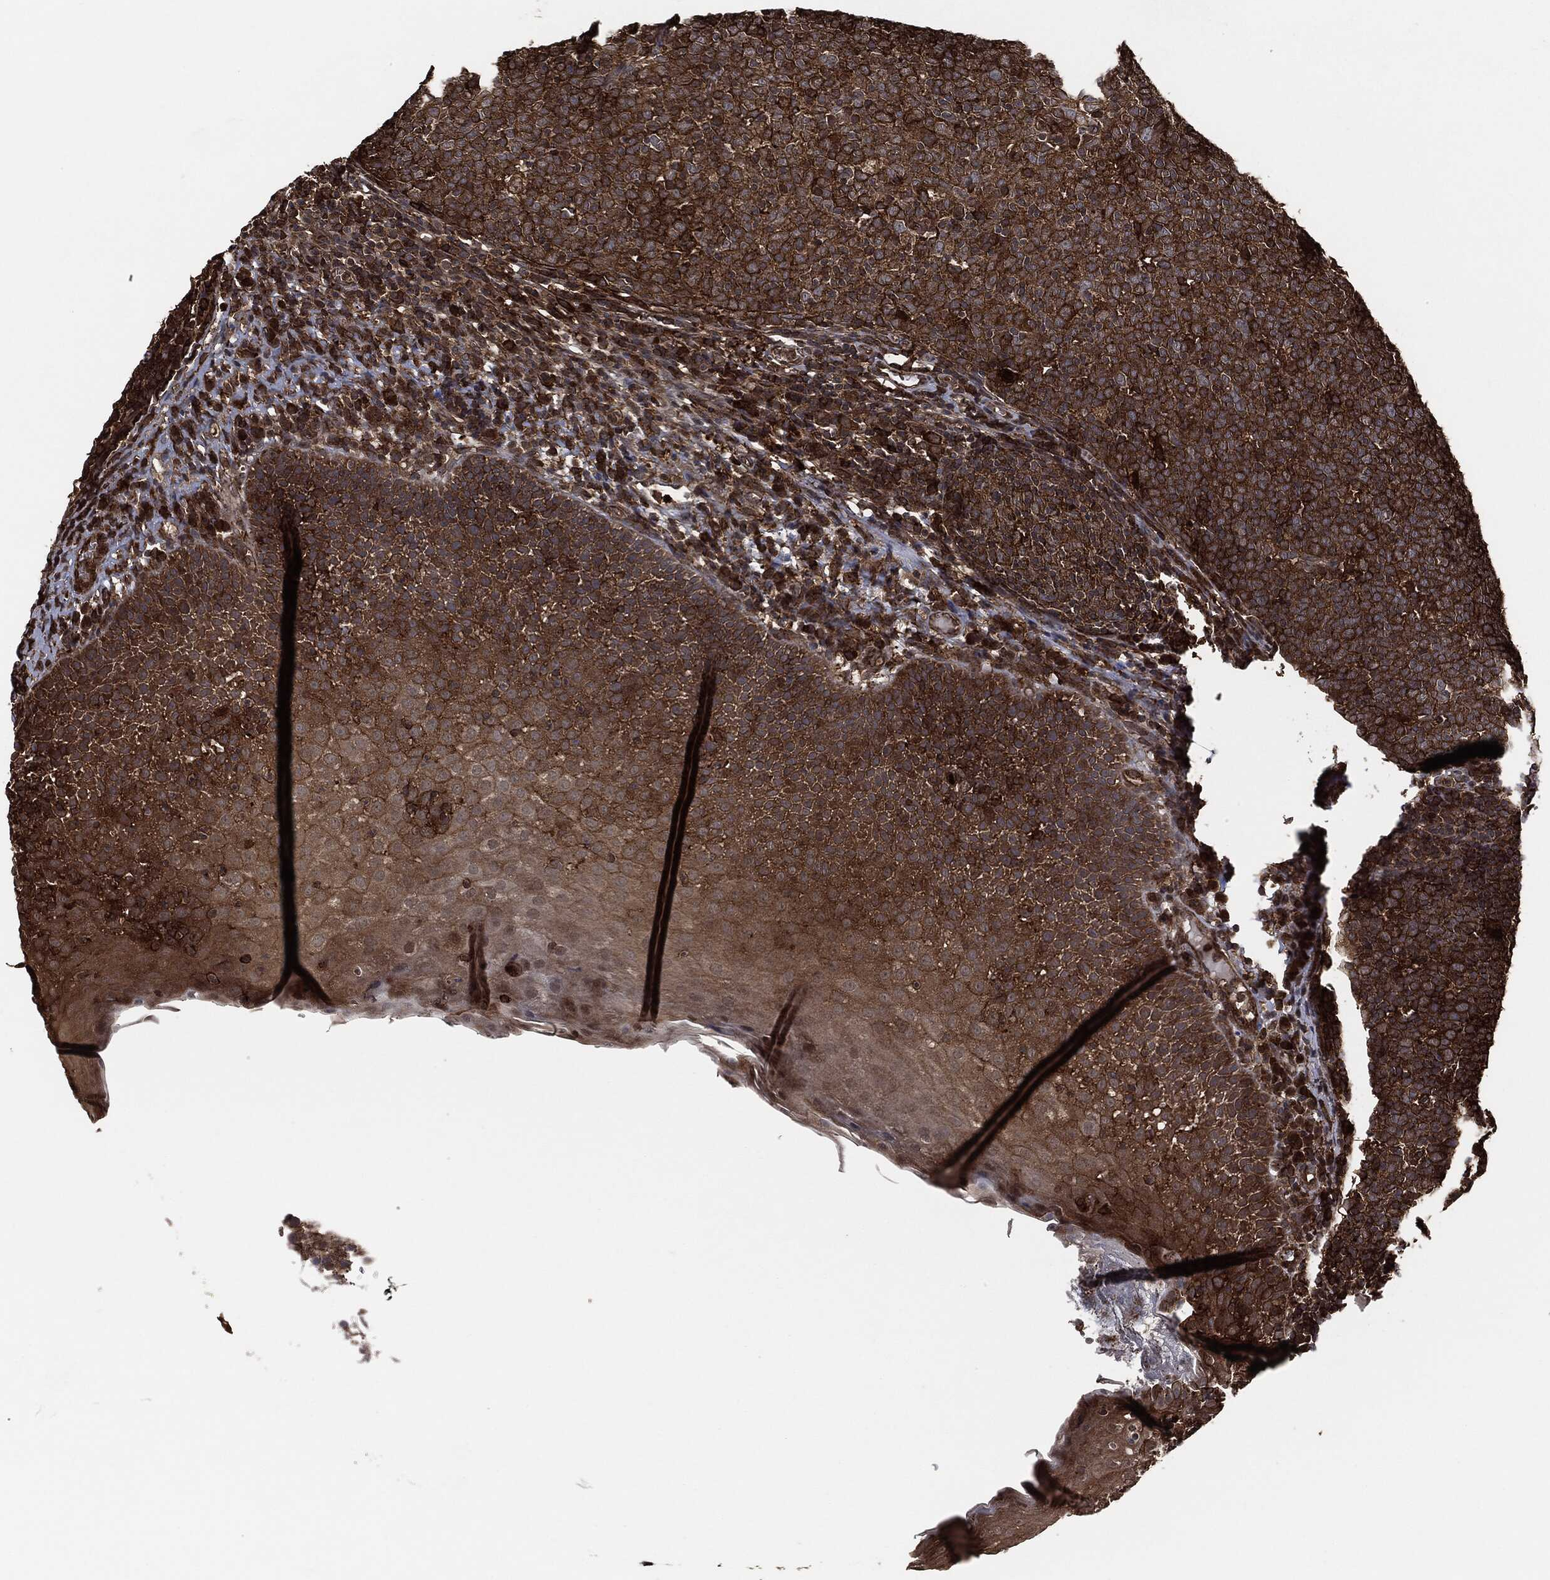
{"staining": {"intensity": "strong", "quantity": ">75%", "location": "cytoplasmic/membranous"}, "tissue": "tonsil", "cell_type": "Germinal center cells", "image_type": "normal", "snomed": [{"axis": "morphology", "description": "Normal tissue, NOS"}, {"axis": "topography", "description": "Tonsil"}], "caption": "Protein positivity by immunohistochemistry reveals strong cytoplasmic/membranous positivity in approximately >75% of germinal center cells in normal tonsil. Nuclei are stained in blue.", "gene": "TPT1", "patient": {"sex": "female", "age": 5}}